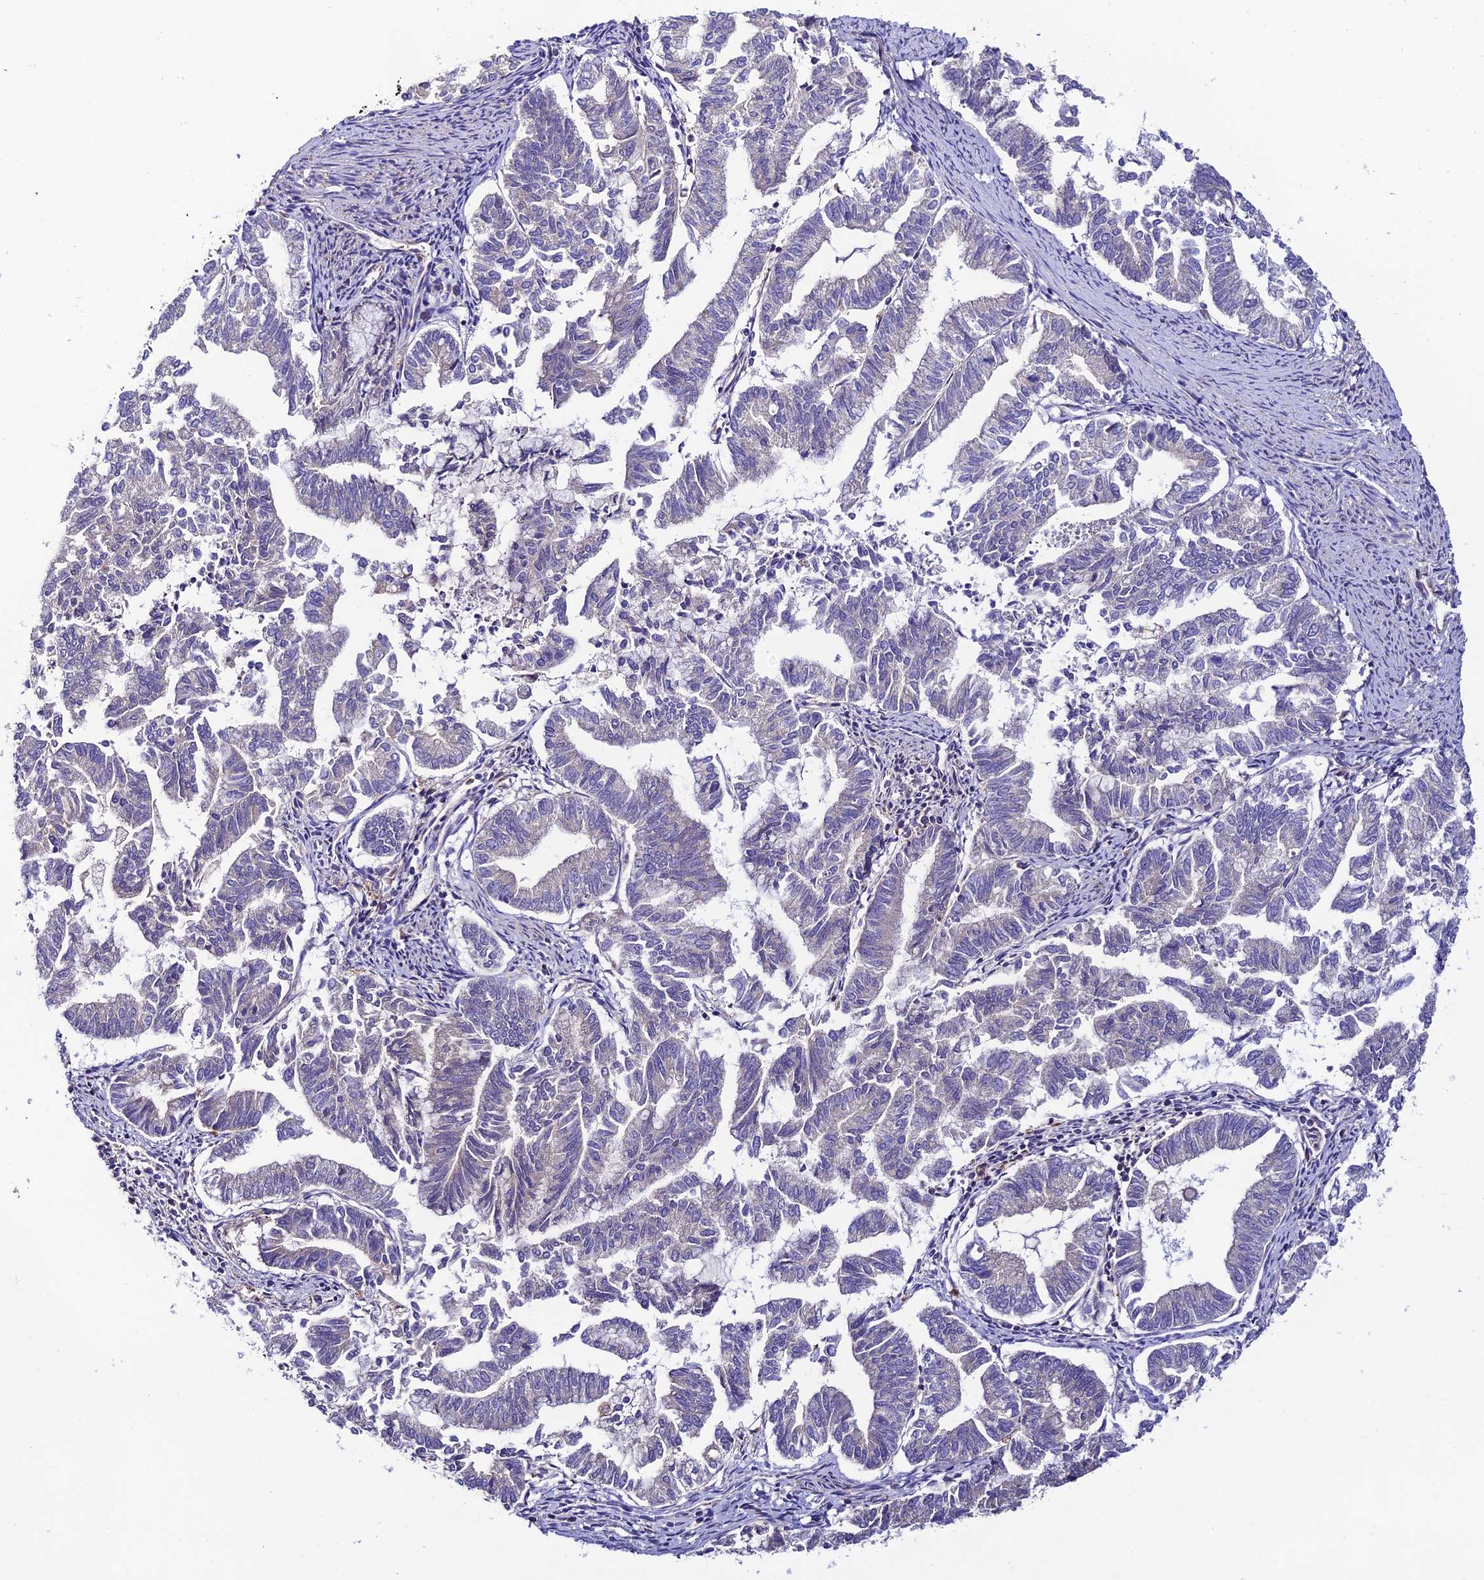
{"staining": {"intensity": "negative", "quantity": "none", "location": "none"}, "tissue": "endometrial cancer", "cell_type": "Tumor cells", "image_type": "cancer", "snomed": [{"axis": "morphology", "description": "Adenocarcinoma, NOS"}, {"axis": "topography", "description": "Endometrium"}], "caption": "The IHC micrograph has no significant expression in tumor cells of adenocarcinoma (endometrial) tissue.", "gene": "BRME1", "patient": {"sex": "female", "age": 79}}